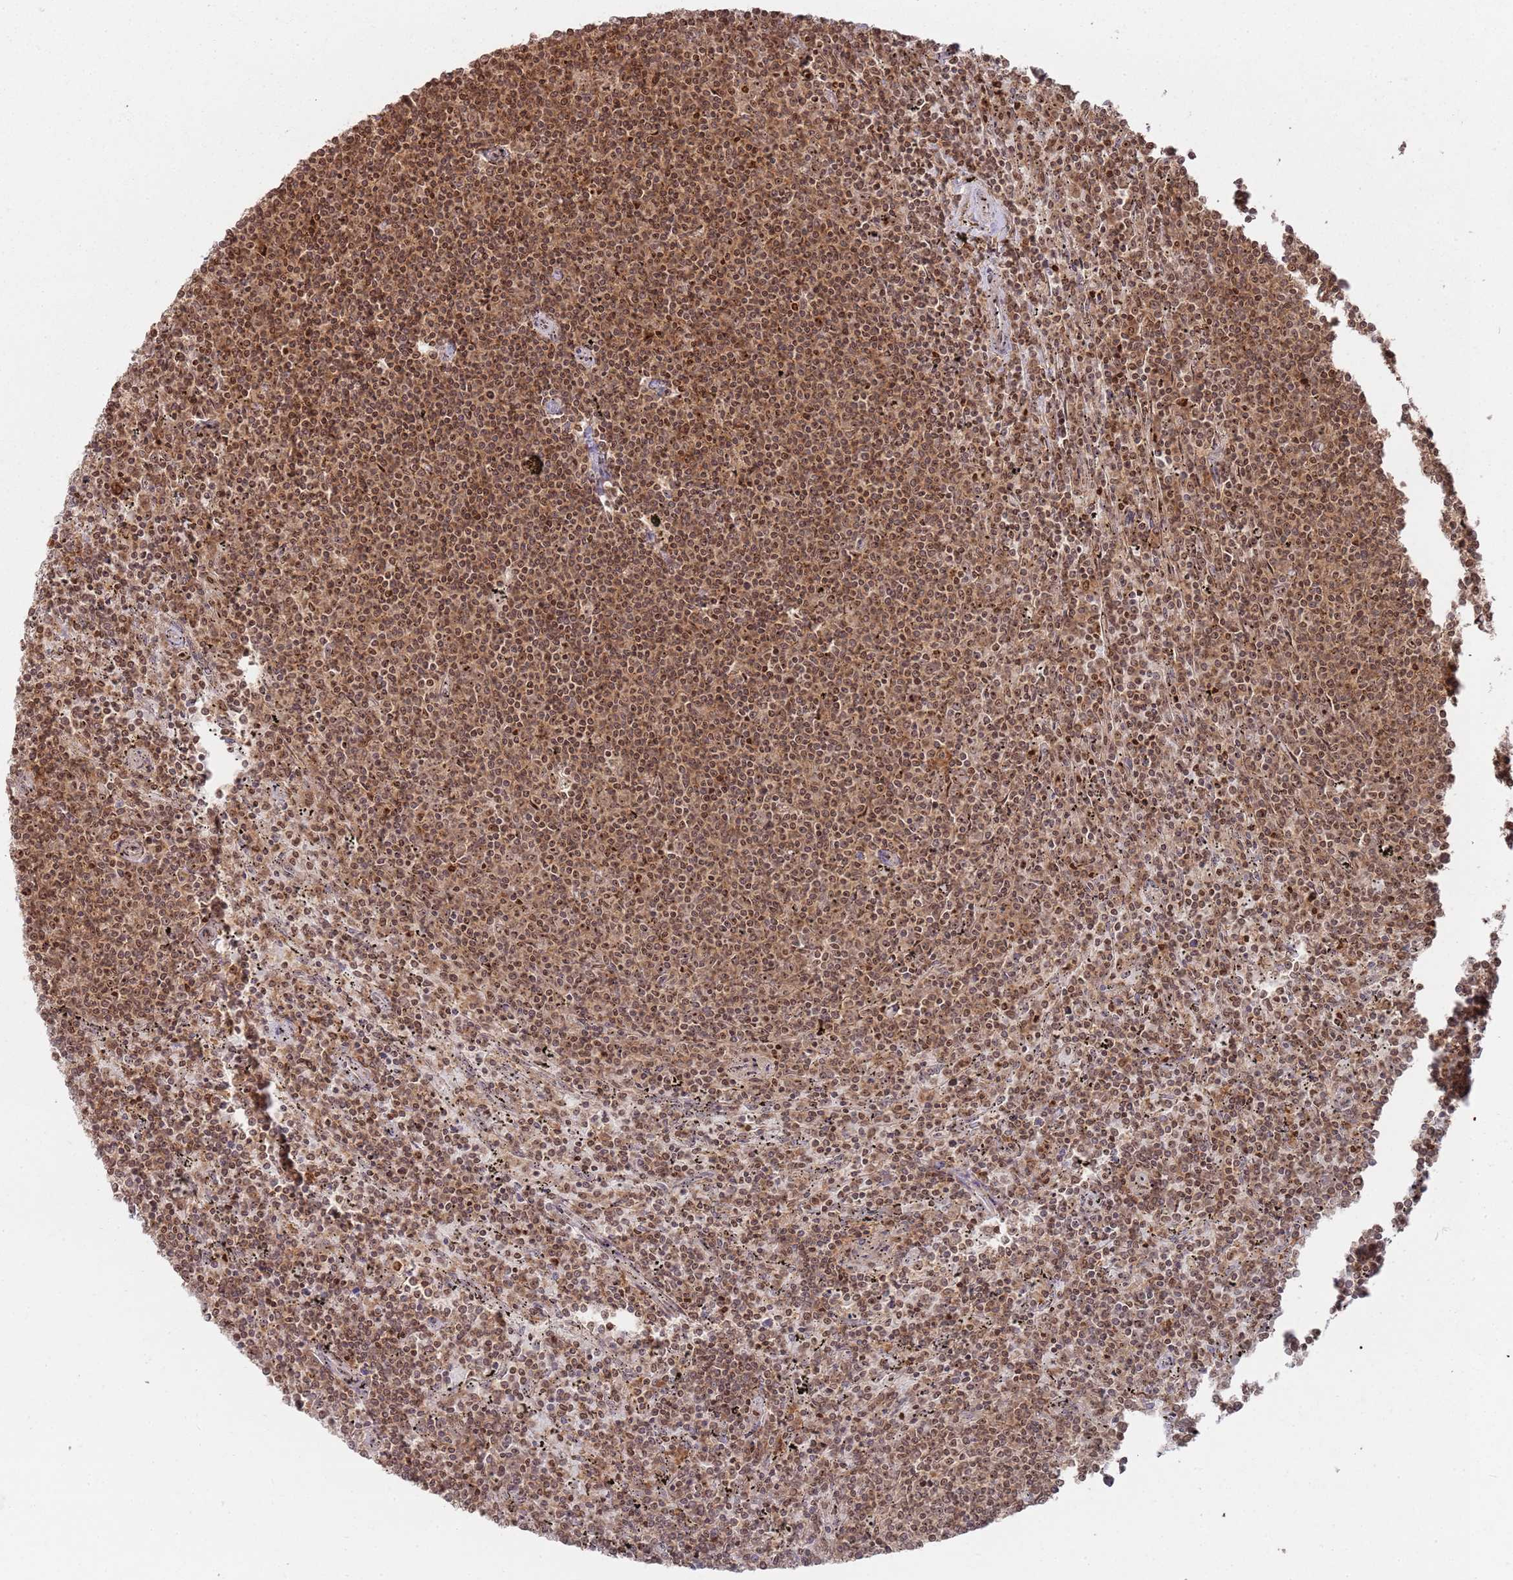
{"staining": {"intensity": "moderate", "quantity": ">75%", "location": "cytoplasmic/membranous,nuclear"}, "tissue": "lymphoma", "cell_type": "Tumor cells", "image_type": "cancer", "snomed": [{"axis": "morphology", "description": "Malignant lymphoma, non-Hodgkin's type, Low grade"}, {"axis": "topography", "description": "Spleen"}], "caption": "DAB (3,3'-diaminobenzidine) immunohistochemical staining of lymphoma displays moderate cytoplasmic/membranous and nuclear protein staining in about >75% of tumor cells.", "gene": "UTP11", "patient": {"sex": "female", "age": 50}}